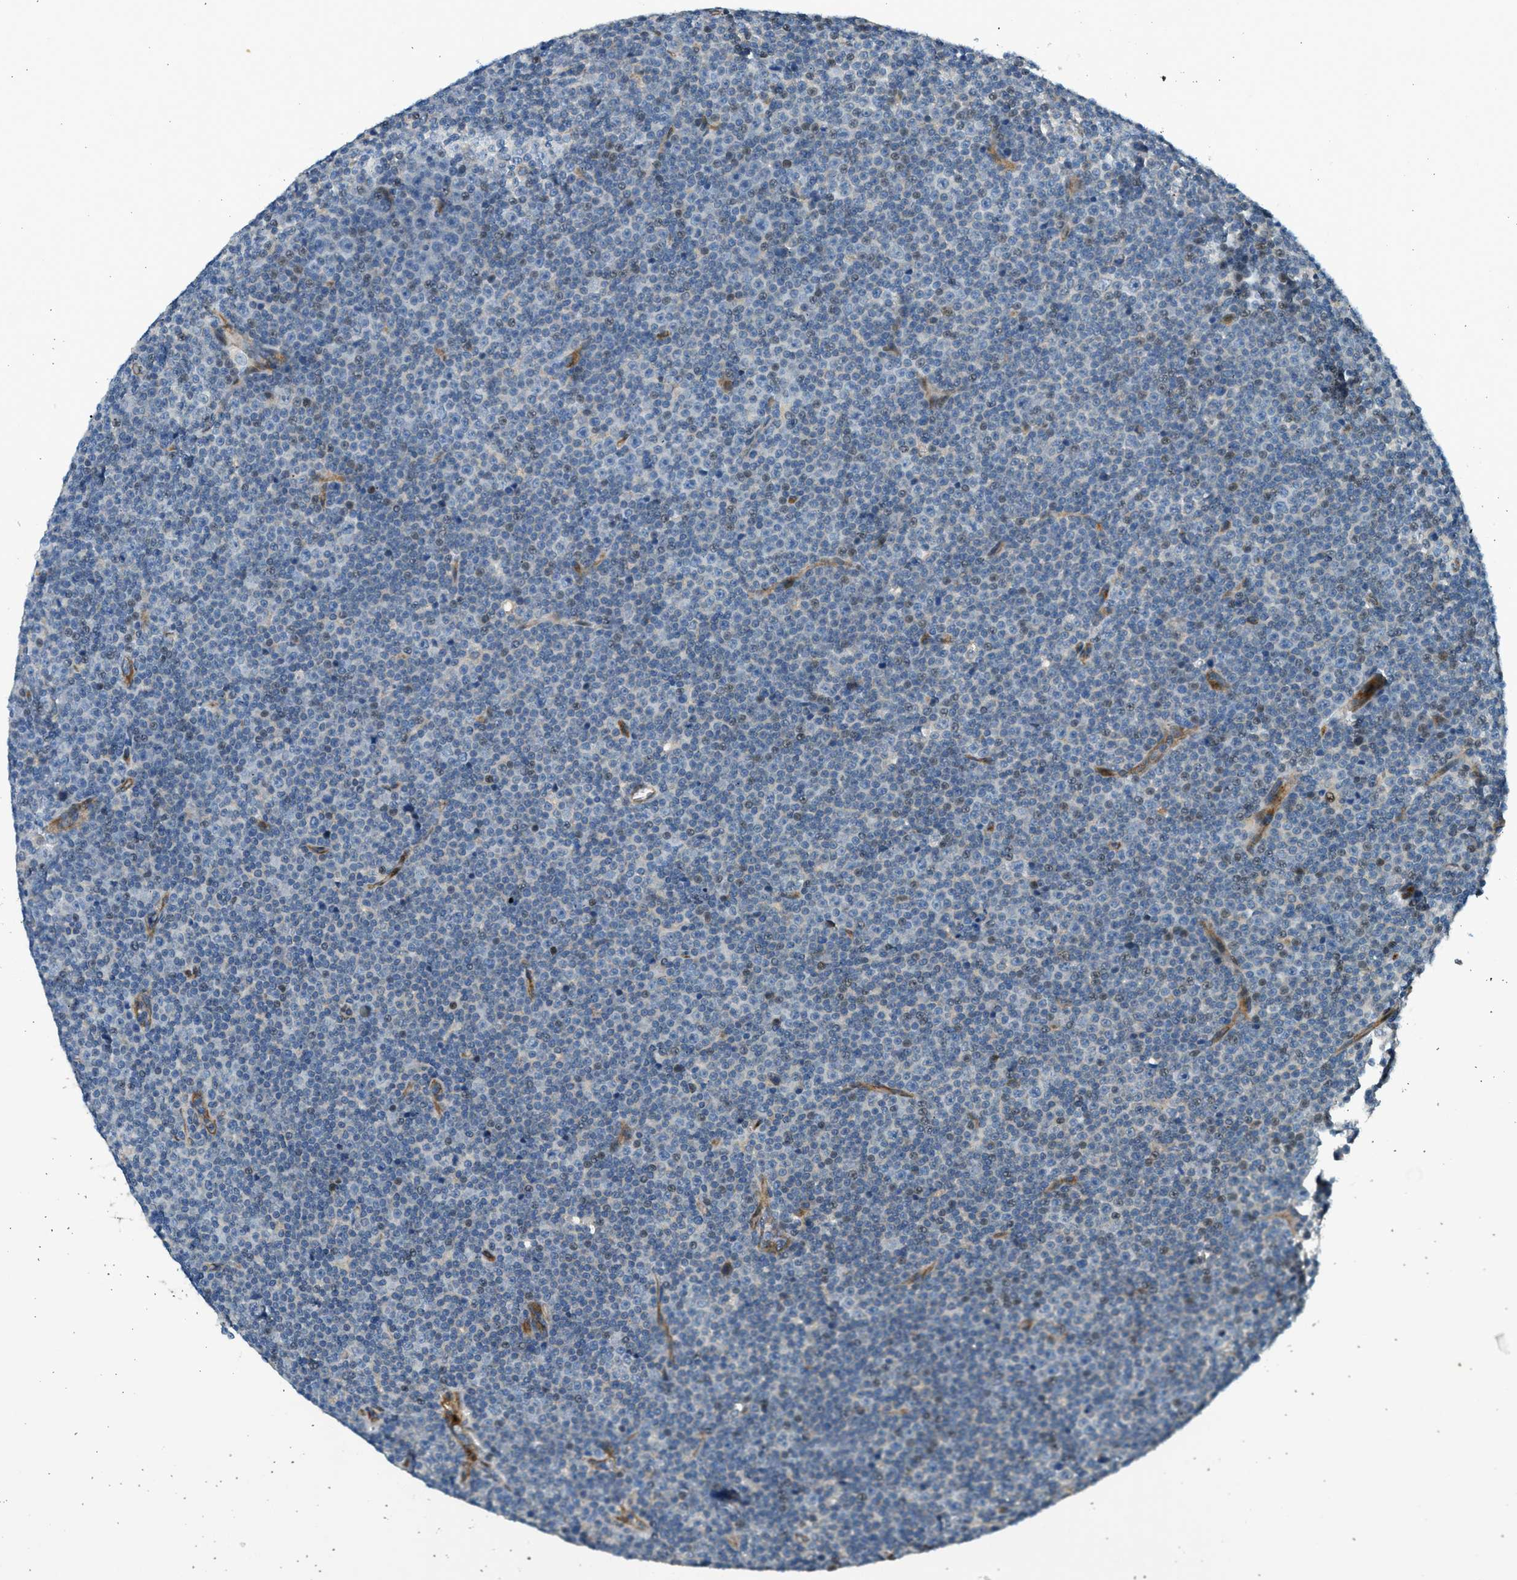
{"staining": {"intensity": "negative", "quantity": "none", "location": "none"}, "tissue": "lymphoma", "cell_type": "Tumor cells", "image_type": "cancer", "snomed": [{"axis": "morphology", "description": "Malignant lymphoma, non-Hodgkin's type, Low grade"}, {"axis": "topography", "description": "Lymph node"}], "caption": "IHC micrograph of human malignant lymphoma, non-Hodgkin's type (low-grade) stained for a protein (brown), which demonstrates no staining in tumor cells.", "gene": "NRSN2", "patient": {"sex": "female", "age": 67}}